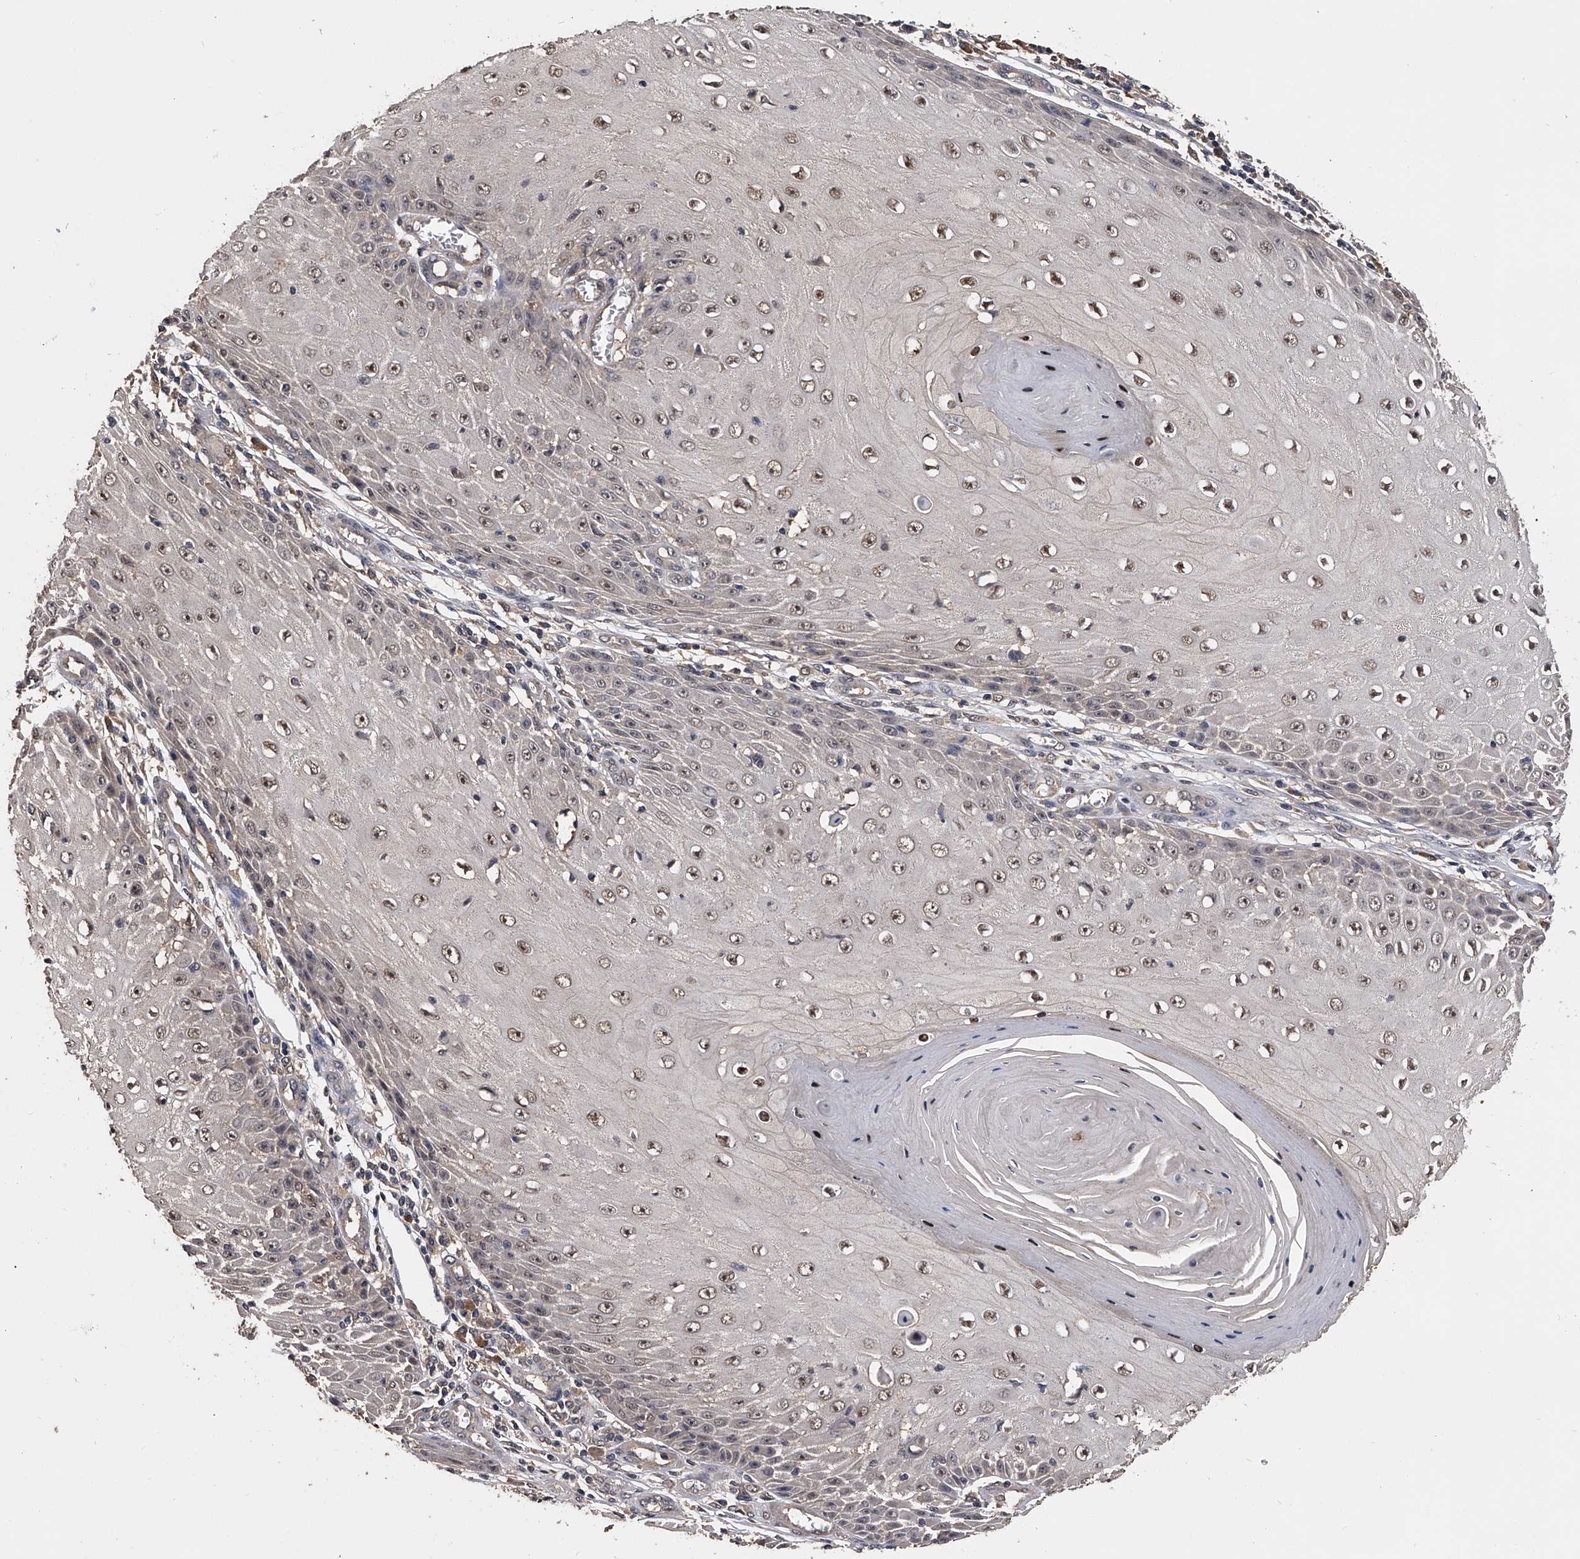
{"staining": {"intensity": "moderate", "quantity": "25%-75%", "location": "nuclear"}, "tissue": "skin cancer", "cell_type": "Tumor cells", "image_type": "cancer", "snomed": [{"axis": "morphology", "description": "Squamous cell carcinoma, NOS"}, {"axis": "topography", "description": "Skin"}], "caption": "Immunohistochemical staining of human skin cancer shows medium levels of moderate nuclear protein staining in approximately 25%-75% of tumor cells.", "gene": "EFCAB7", "patient": {"sex": "female", "age": 73}}